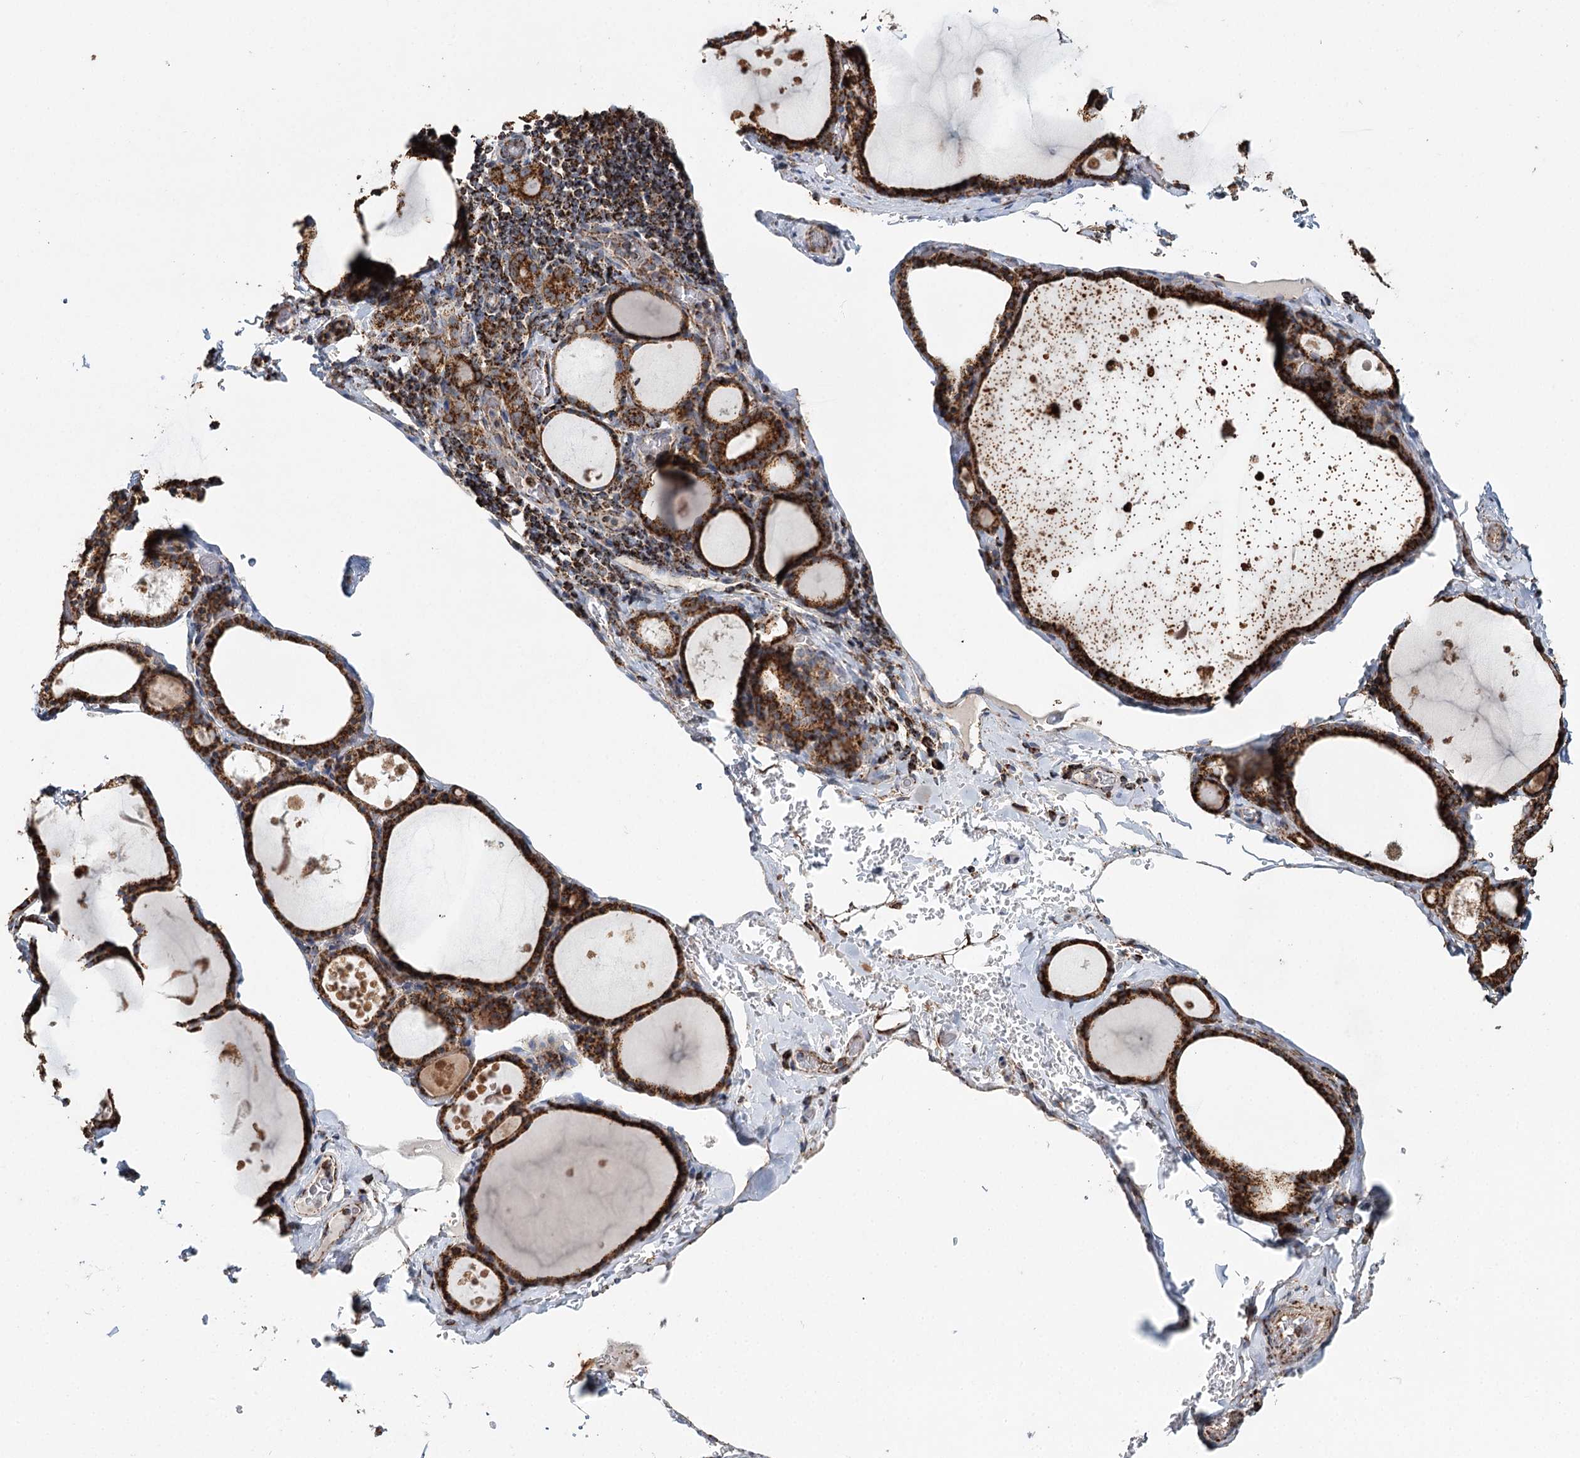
{"staining": {"intensity": "strong", "quantity": ">75%", "location": "cytoplasmic/membranous"}, "tissue": "thyroid gland", "cell_type": "Glandular cells", "image_type": "normal", "snomed": [{"axis": "morphology", "description": "Normal tissue, NOS"}, {"axis": "topography", "description": "Thyroid gland"}], "caption": "Immunohistochemical staining of unremarkable human thyroid gland exhibits strong cytoplasmic/membranous protein staining in approximately >75% of glandular cells.", "gene": "APH1A", "patient": {"sex": "male", "age": 56}}